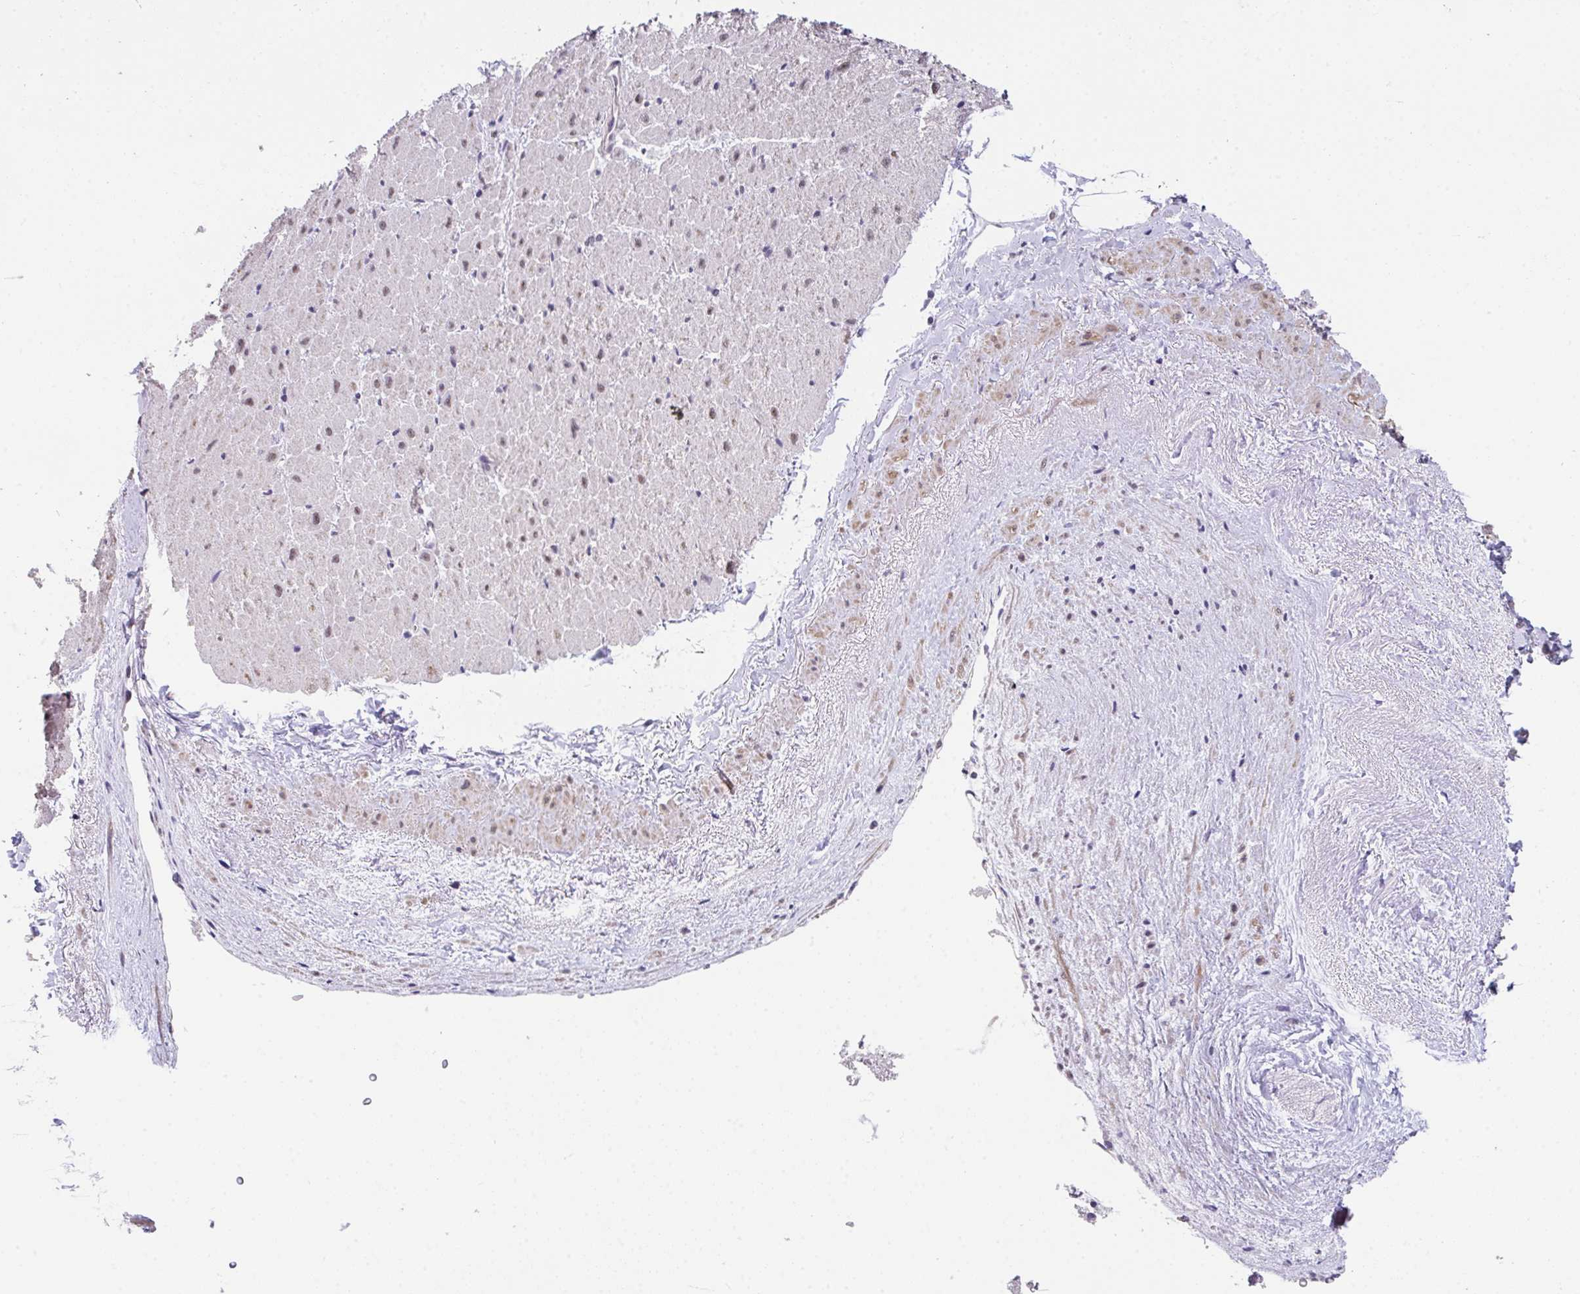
{"staining": {"intensity": "weak", "quantity": "25%-75%", "location": "cytoplasmic/membranous"}, "tissue": "heart muscle", "cell_type": "Cardiomyocytes", "image_type": "normal", "snomed": [{"axis": "morphology", "description": "Normal tissue, NOS"}, {"axis": "topography", "description": "Heart"}], "caption": "Weak cytoplasmic/membranous protein positivity is present in about 25%-75% of cardiomyocytes in heart muscle. Nuclei are stained in blue.", "gene": "RBBP6", "patient": {"sex": "male", "age": 62}}